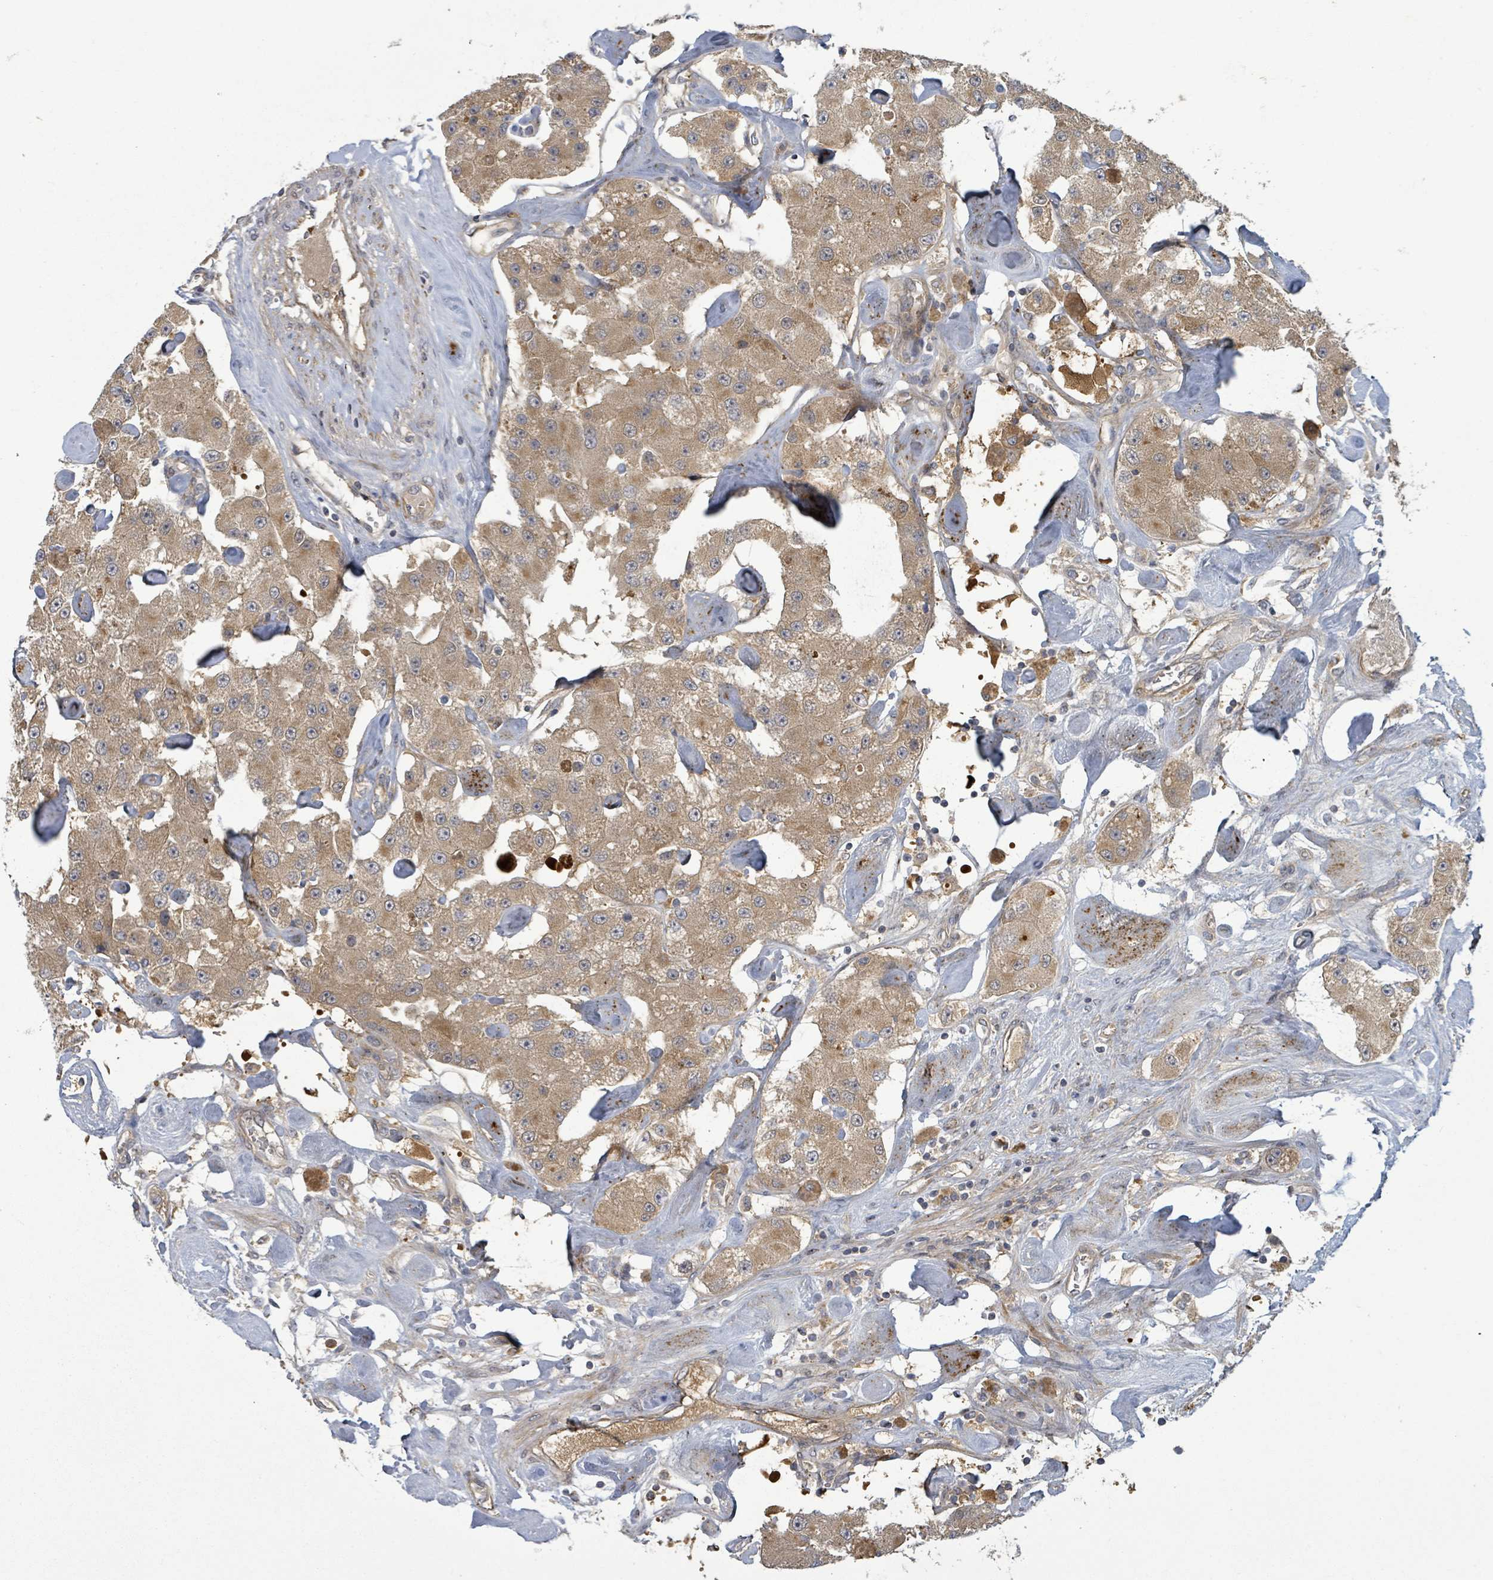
{"staining": {"intensity": "moderate", "quantity": ">75%", "location": "cytoplasmic/membranous"}, "tissue": "carcinoid", "cell_type": "Tumor cells", "image_type": "cancer", "snomed": [{"axis": "morphology", "description": "Carcinoid, malignant, NOS"}, {"axis": "topography", "description": "Pancreas"}], "caption": "Malignant carcinoid stained with DAB IHC reveals medium levels of moderate cytoplasmic/membranous expression in approximately >75% of tumor cells.", "gene": "STARD4", "patient": {"sex": "male", "age": 41}}